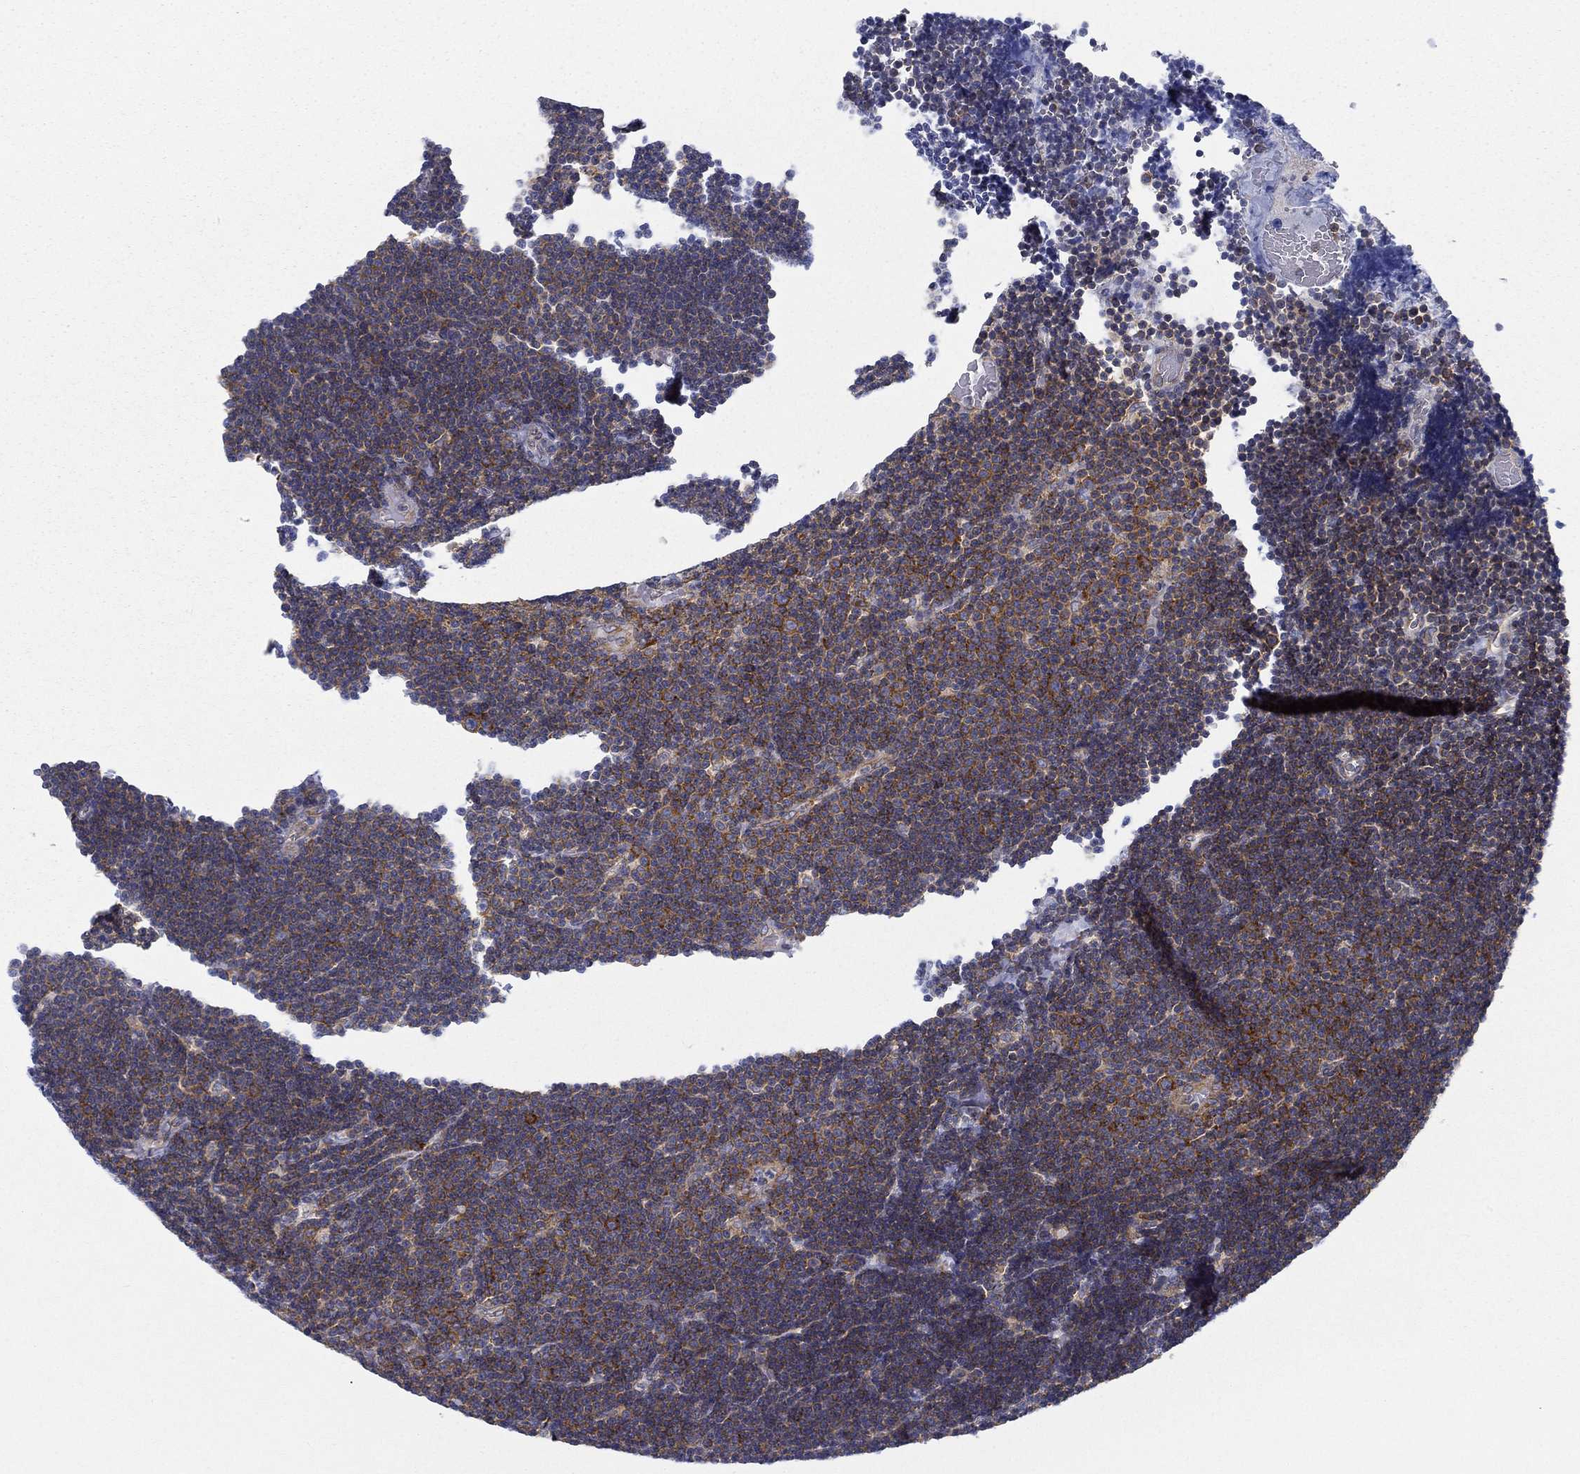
{"staining": {"intensity": "strong", "quantity": "<25%", "location": "cytoplasmic/membranous"}, "tissue": "lymphoma", "cell_type": "Tumor cells", "image_type": "cancer", "snomed": [{"axis": "morphology", "description": "Malignant lymphoma, non-Hodgkin's type, Low grade"}, {"axis": "topography", "description": "Brain"}], "caption": "Immunohistochemical staining of malignant lymphoma, non-Hodgkin's type (low-grade) displays strong cytoplasmic/membranous protein expression in about <25% of tumor cells. The protein of interest is stained brown, and the nuclei are stained in blue (DAB (3,3'-diaminobenzidine) IHC with brightfield microscopy, high magnification).", "gene": "FXR1", "patient": {"sex": "female", "age": 66}}